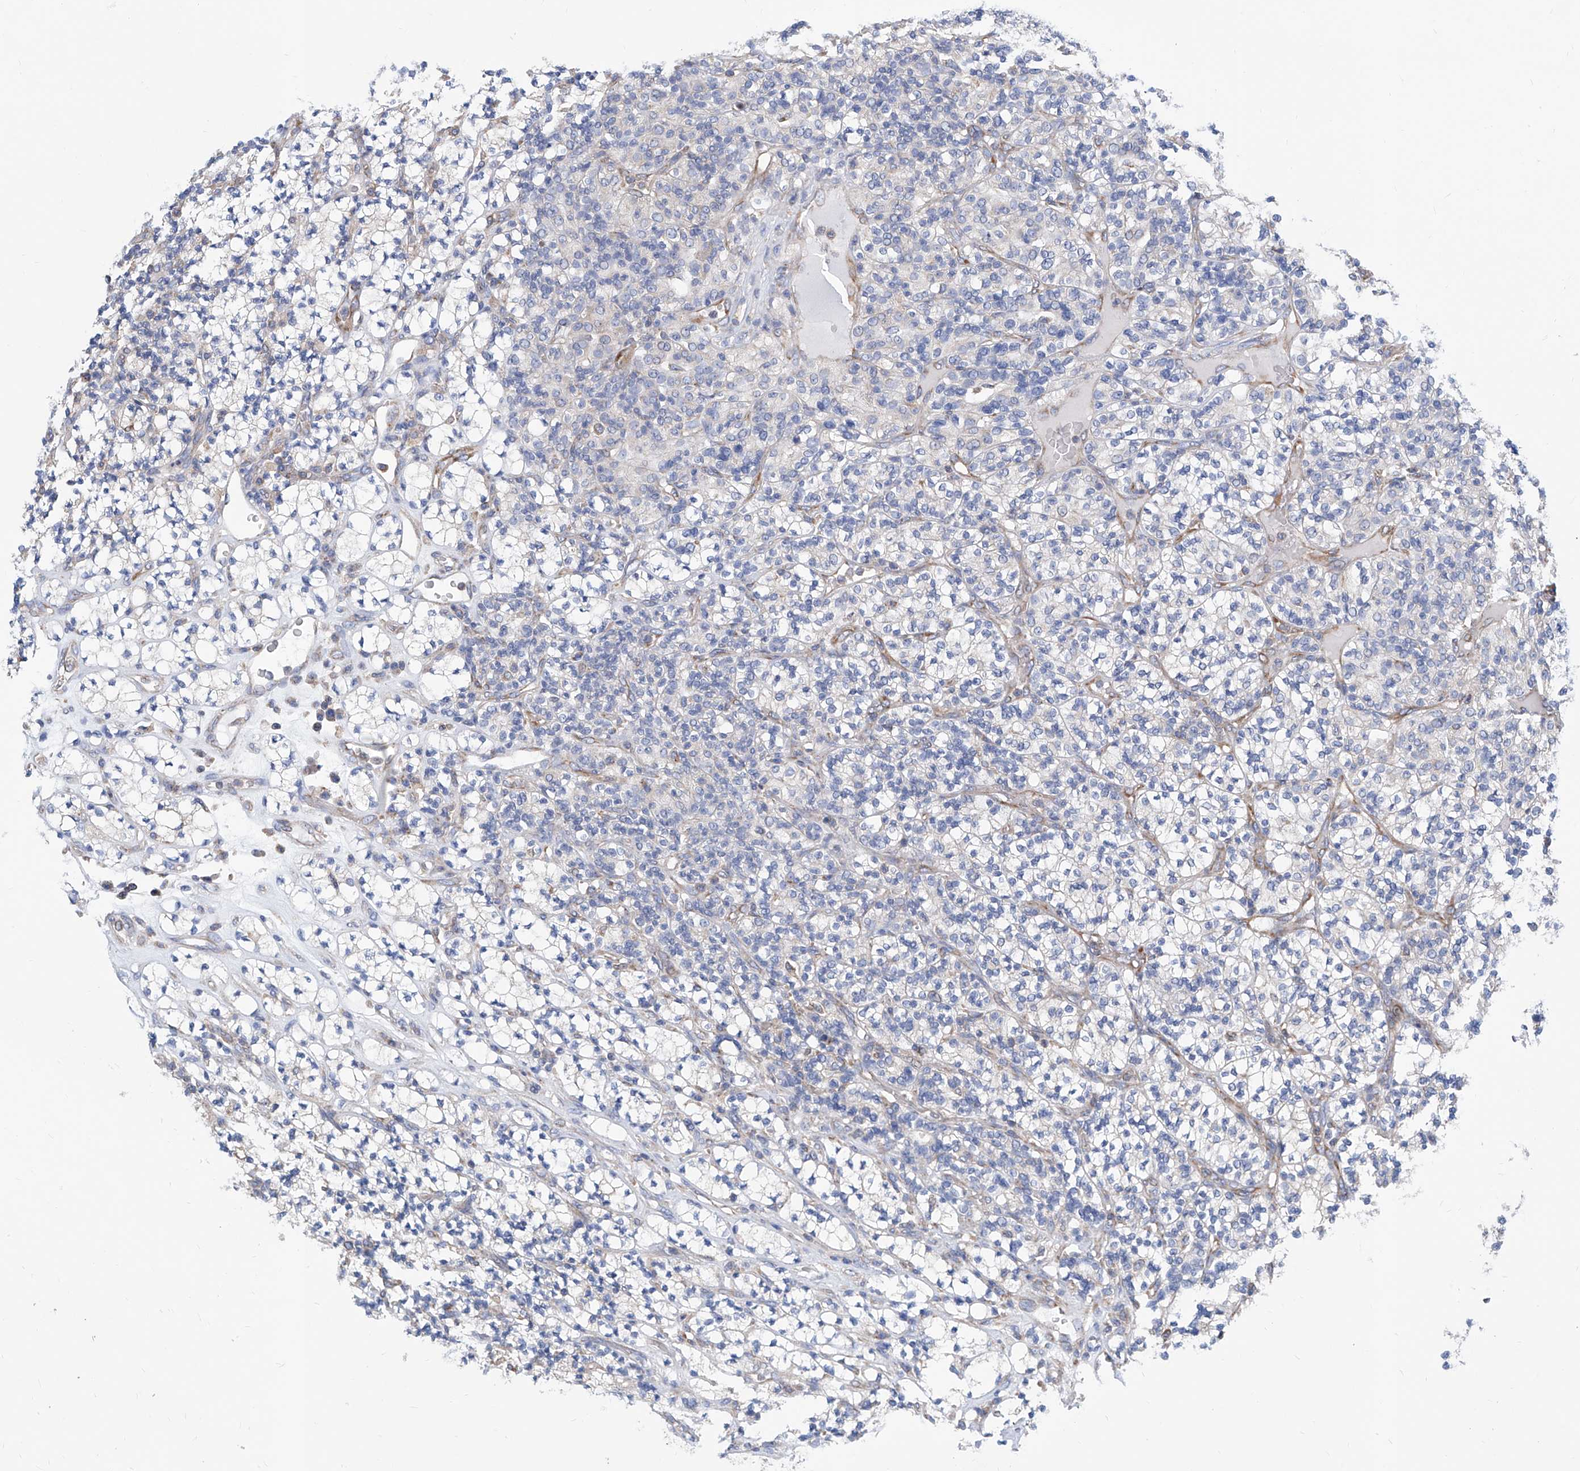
{"staining": {"intensity": "negative", "quantity": "none", "location": "none"}, "tissue": "renal cancer", "cell_type": "Tumor cells", "image_type": "cancer", "snomed": [{"axis": "morphology", "description": "Adenocarcinoma, NOS"}, {"axis": "topography", "description": "Kidney"}], "caption": "Immunohistochemistry (IHC) photomicrograph of neoplastic tissue: renal adenocarcinoma stained with DAB (3,3'-diaminobenzidine) reveals no significant protein staining in tumor cells.", "gene": "MAD2L1", "patient": {"sex": "male", "age": 77}}